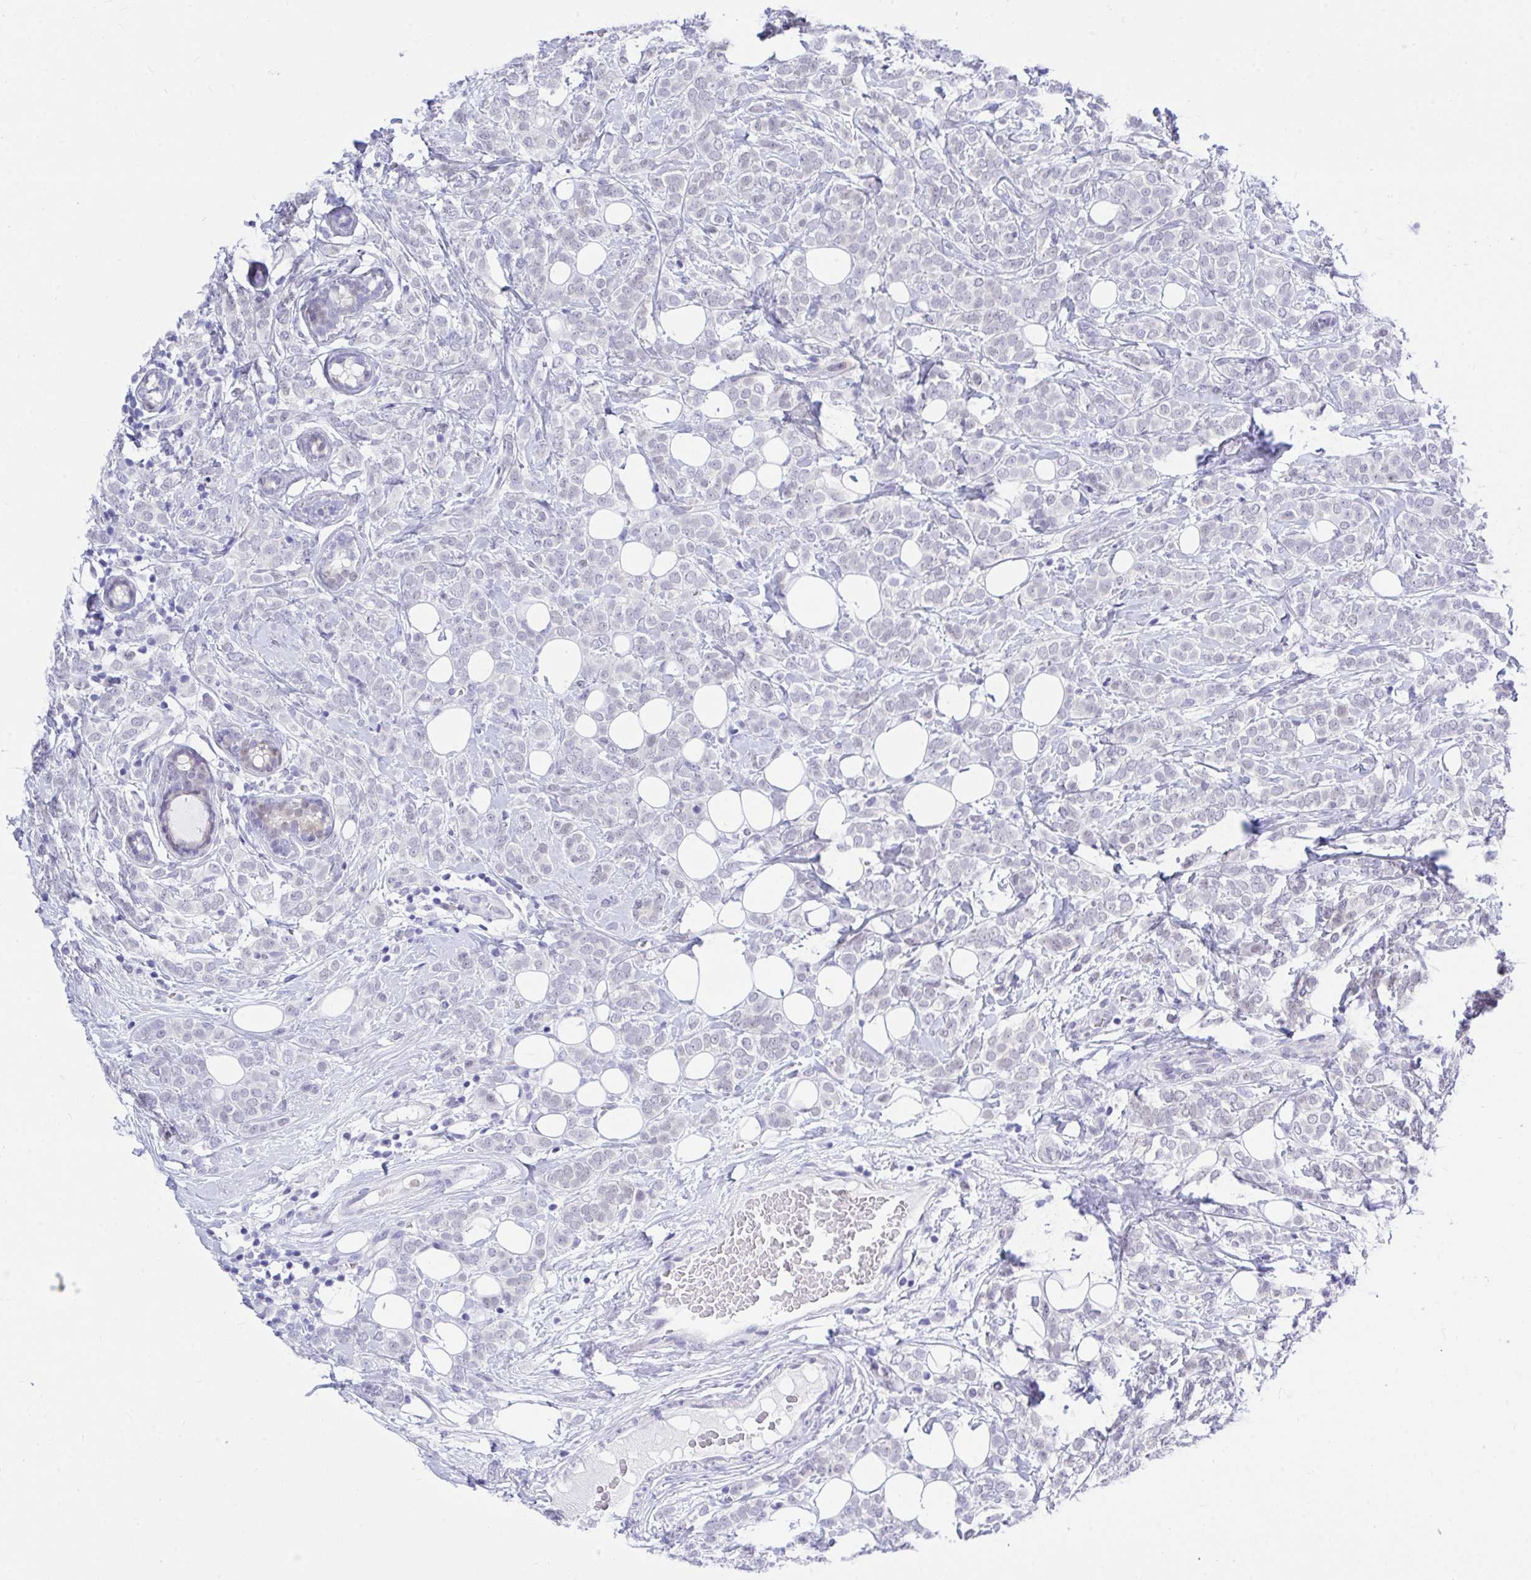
{"staining": {"intensity": "negative", "quantity": "none", "location": "none"}, "tissue": "breast cancer", "cell_type": "Tumor cells", "image_type": "cancer", "snomed": [{"axis": "morphology", "description": "Lobular carcinoma"}, {"axis": "topography", "description": "Breast"}], "caption": "Tumor cells show no significant positivity in breast lobular carcinoma. Nuclei are stained in blue.", "gene": "THOP1", "patient": {"sex": "female", "age": 49}}